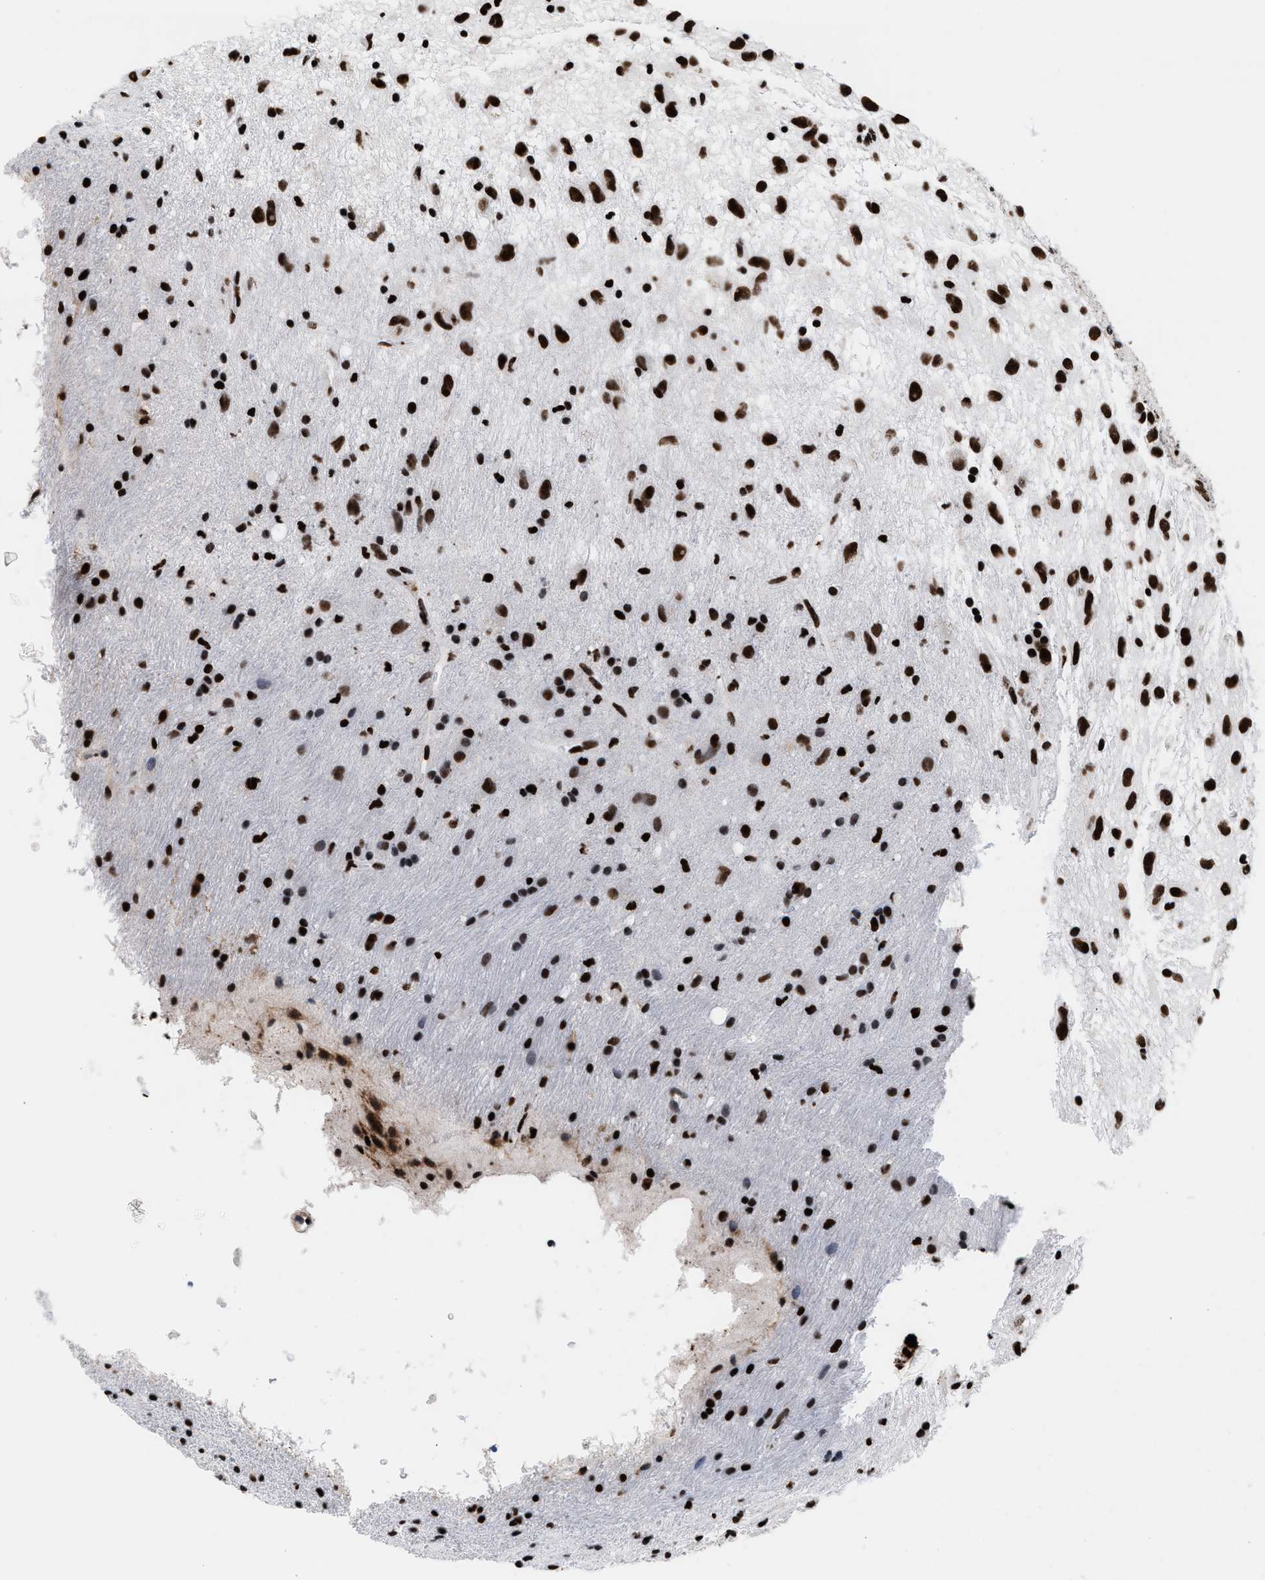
{"staining": {"intensity": "strong", "quantity": ">75%", "location": "nuclear"}, "tissue": "glioma", "cell_type": "Tumor cells", "image_type": "cancer", "snomed": [{"axis": "morphology", "description": "Glioma, malignant, Low grade"}, {"axis": "topography", "description": "Brain"}], "caption": "A micrograph of human glioma stained for a protein exhibits strong nuclear brown staining in tumor cells.", "gene": "RAD21", "patient": {"sex": "male", "age": 77}}